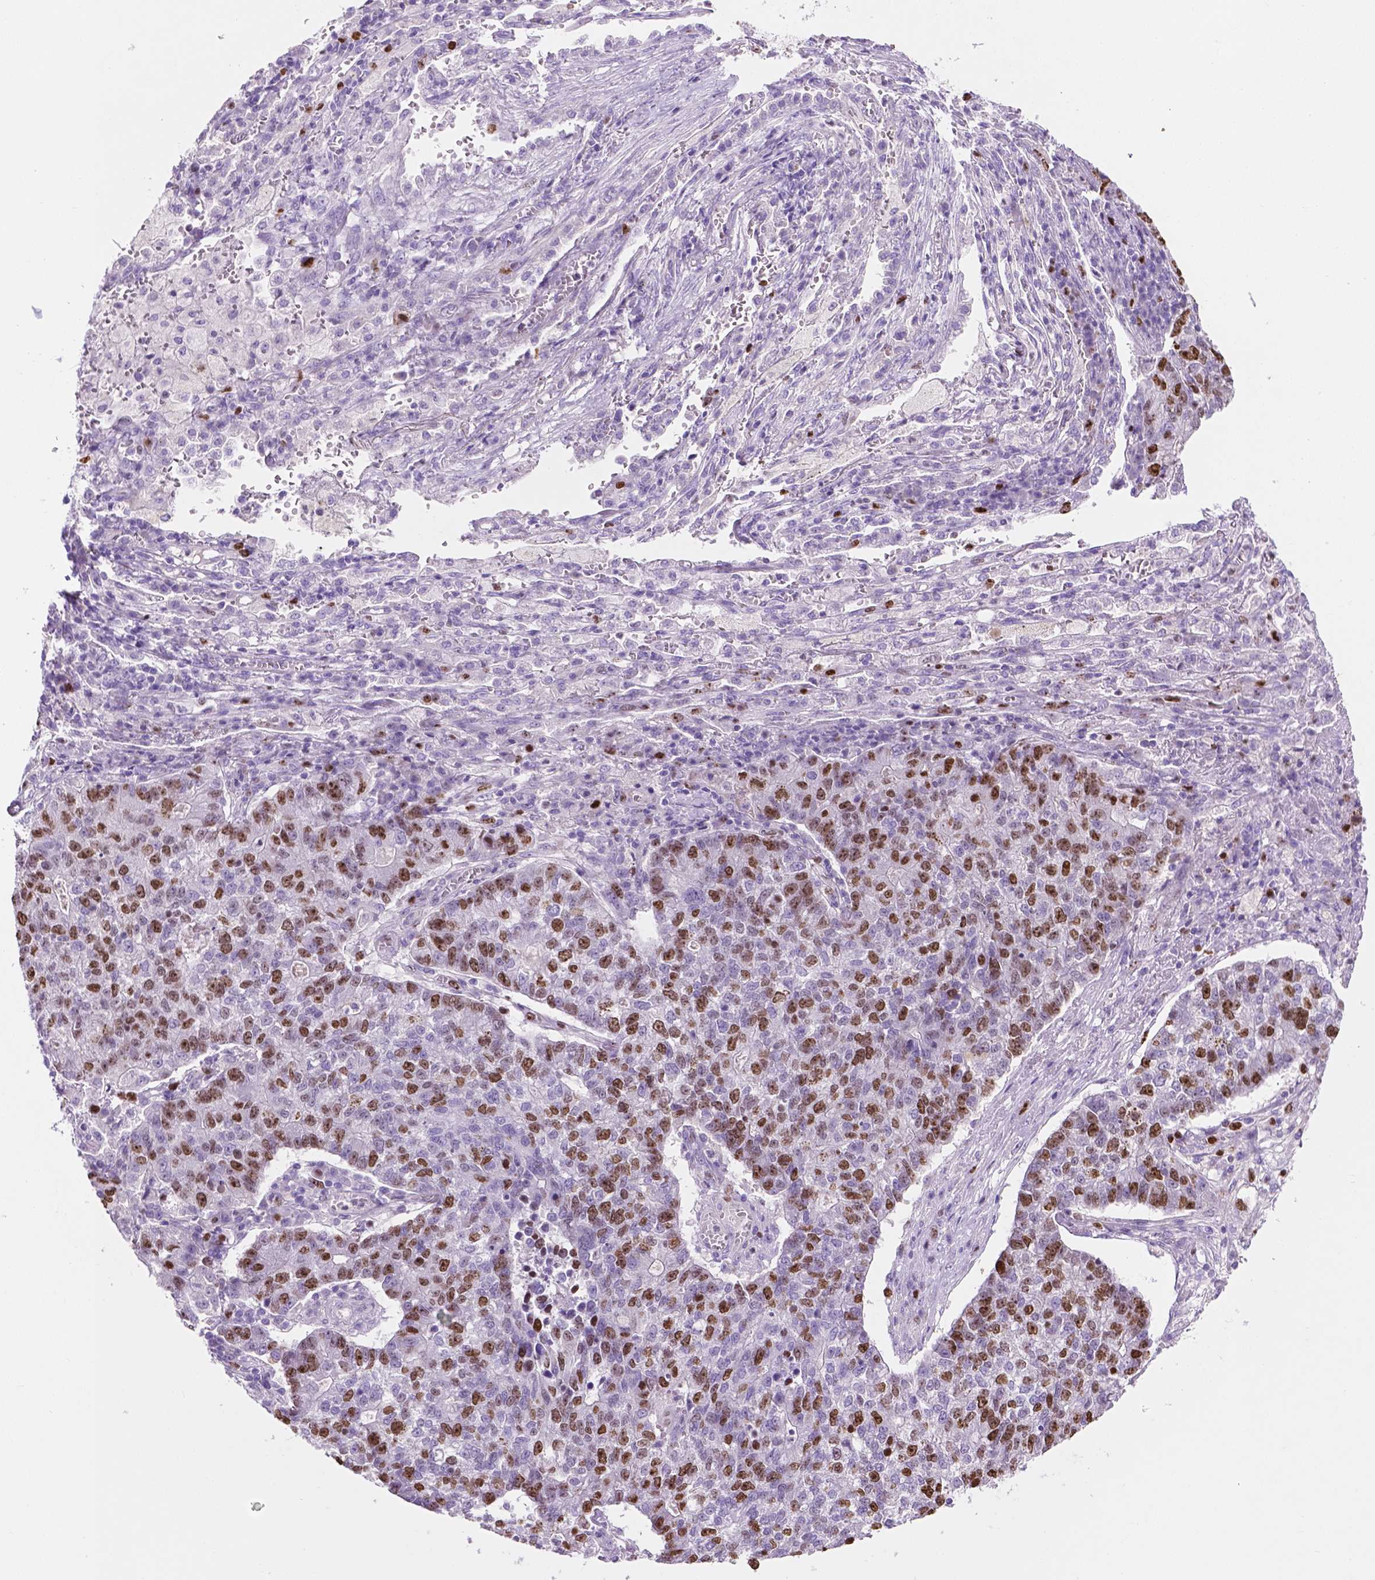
{"staining": {"intensity": "moderate", "quantity": "25%-75%", "location": "nuclear"}, "tissue": "lung cancer", "cell_type": "Tumor cells", "image_type": "cancer", "snomed": [{"axis": "morphology", "description": "Adenocarcinoma, NOS"}, {"axis": "topography", "description": "Lung"}], "caption": "DAB immunohistochemical staining of lung cancer (adenocarcinoma) exhibits moderate nuclear protein staining in about 25%-75% of tumor cells.", "gene": "SIAH2", "patient": {"sex": "male", "age": 57}}